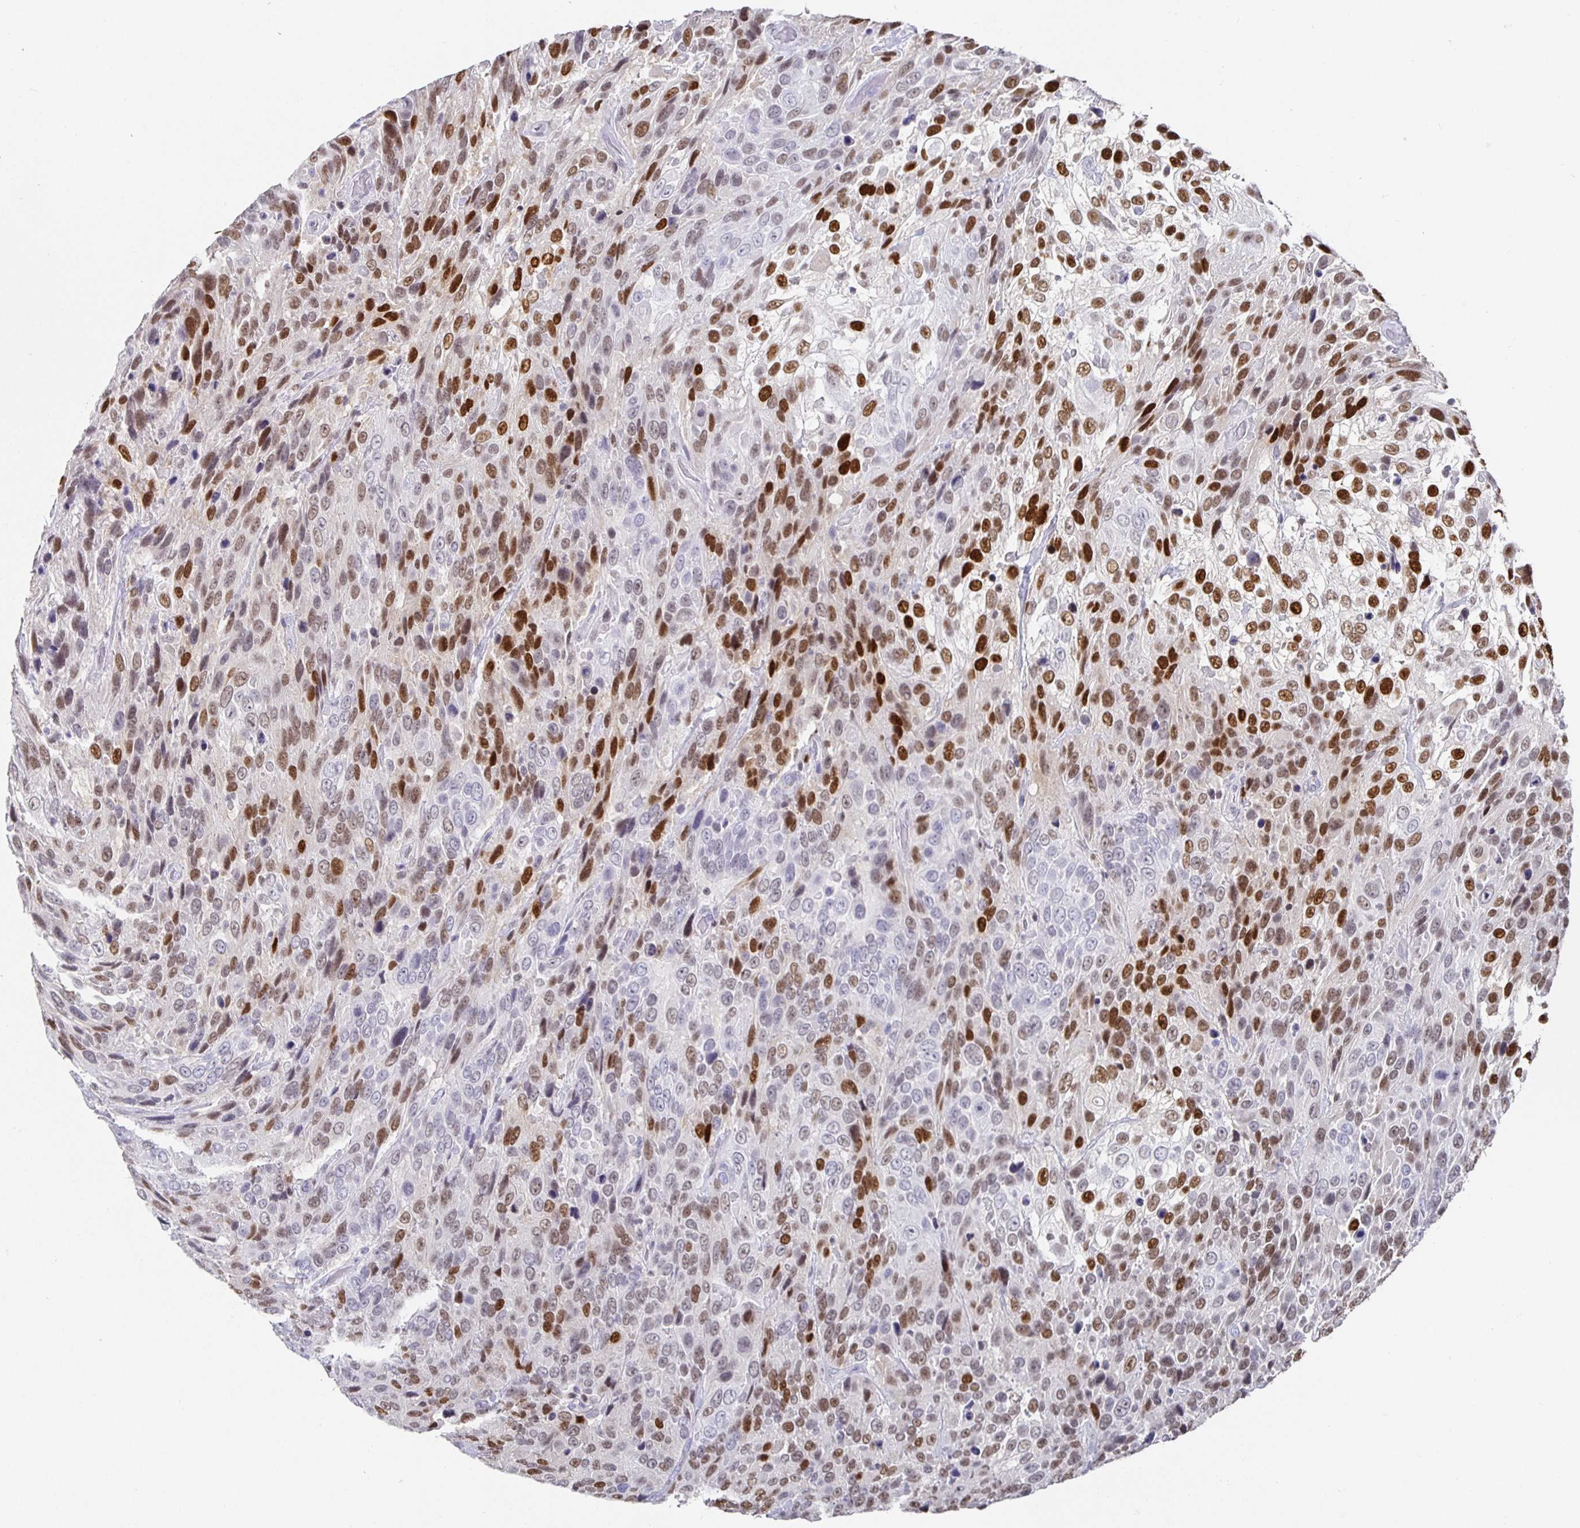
{"staining": {"intensity": "moderate", "quantity": "25%-75%", "location": "nuclear"}, "tissue": "urothelial cancer", "cell_type": "Tumor cells", "image_type": "cancer", "snomed": [{"axis": "morphology", "description": "Urothelial carcinoma, High grade"}, {"axis": "topography", "description": "Urinary bladder"}], "caption": "Urothelial cancer tissue displays moderate nuclear staining in about 25%-75% of tumor cells, visualized by immunohistochemistry.", "gene": "RUNX2", "patient": {"sex": "female", "age": 70}}